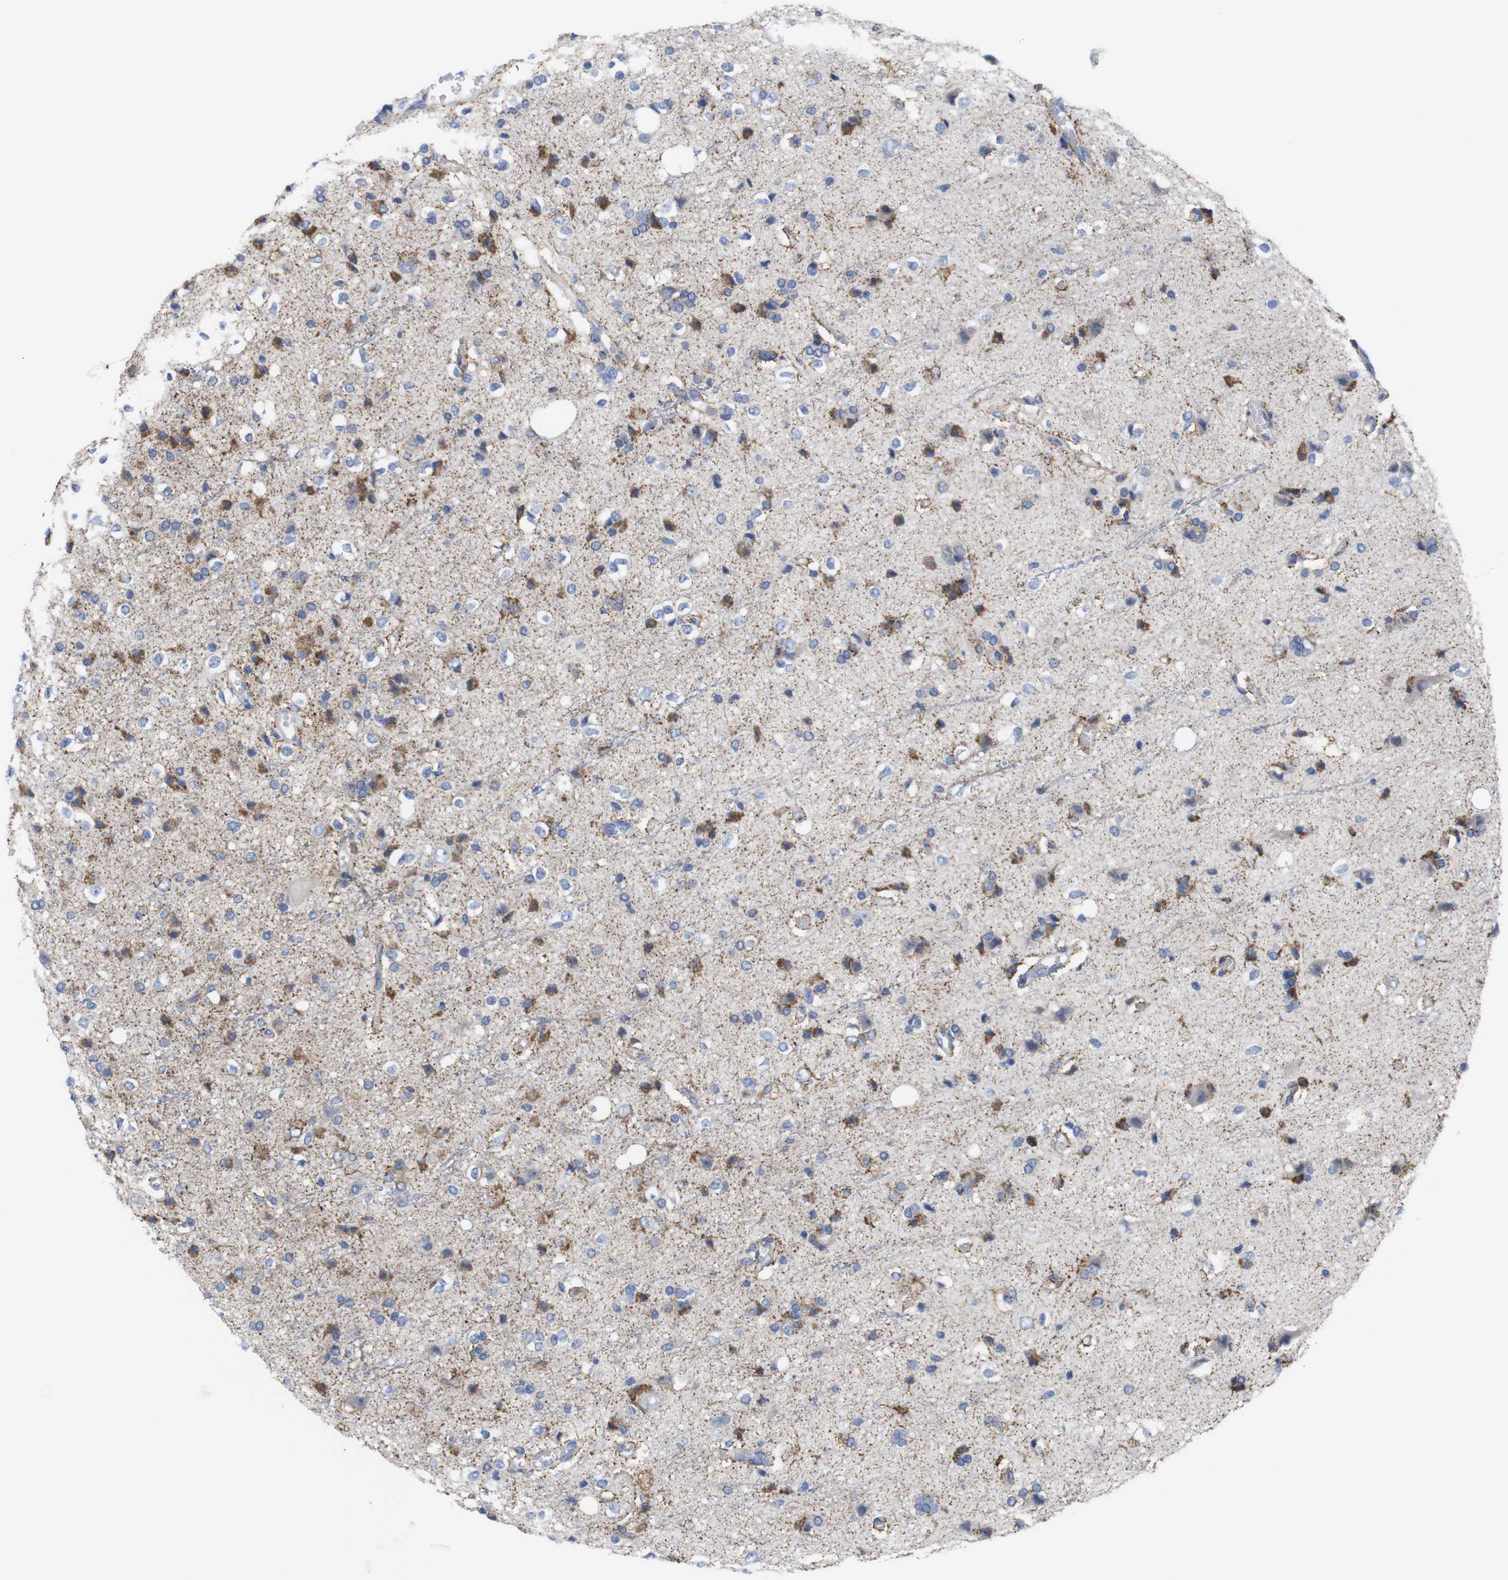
{"staining": {"intensity": "moderate", "quantity": "25%-75%", "location": "cytoplasmic/membranous"}, "tissue": "glioma", "cell_type": "Tumor cells", "image_type": "cancer", "snomed": [{"axis": "morphology", "description": "Glioma, malignant, High grade"}, {"axis": "topography", "description": "Brain"}], "caption": "DAB (3,3'-diaminobenzidine) immunohistochemical staining of human malignant glioma (high-grade) demonstrates moderate cytoplasmic/membranous protein positivity in approximately 25%-75% of tumor cells.", "gene": "USH1C", "patient": {"sex": "male", "age": 47}}